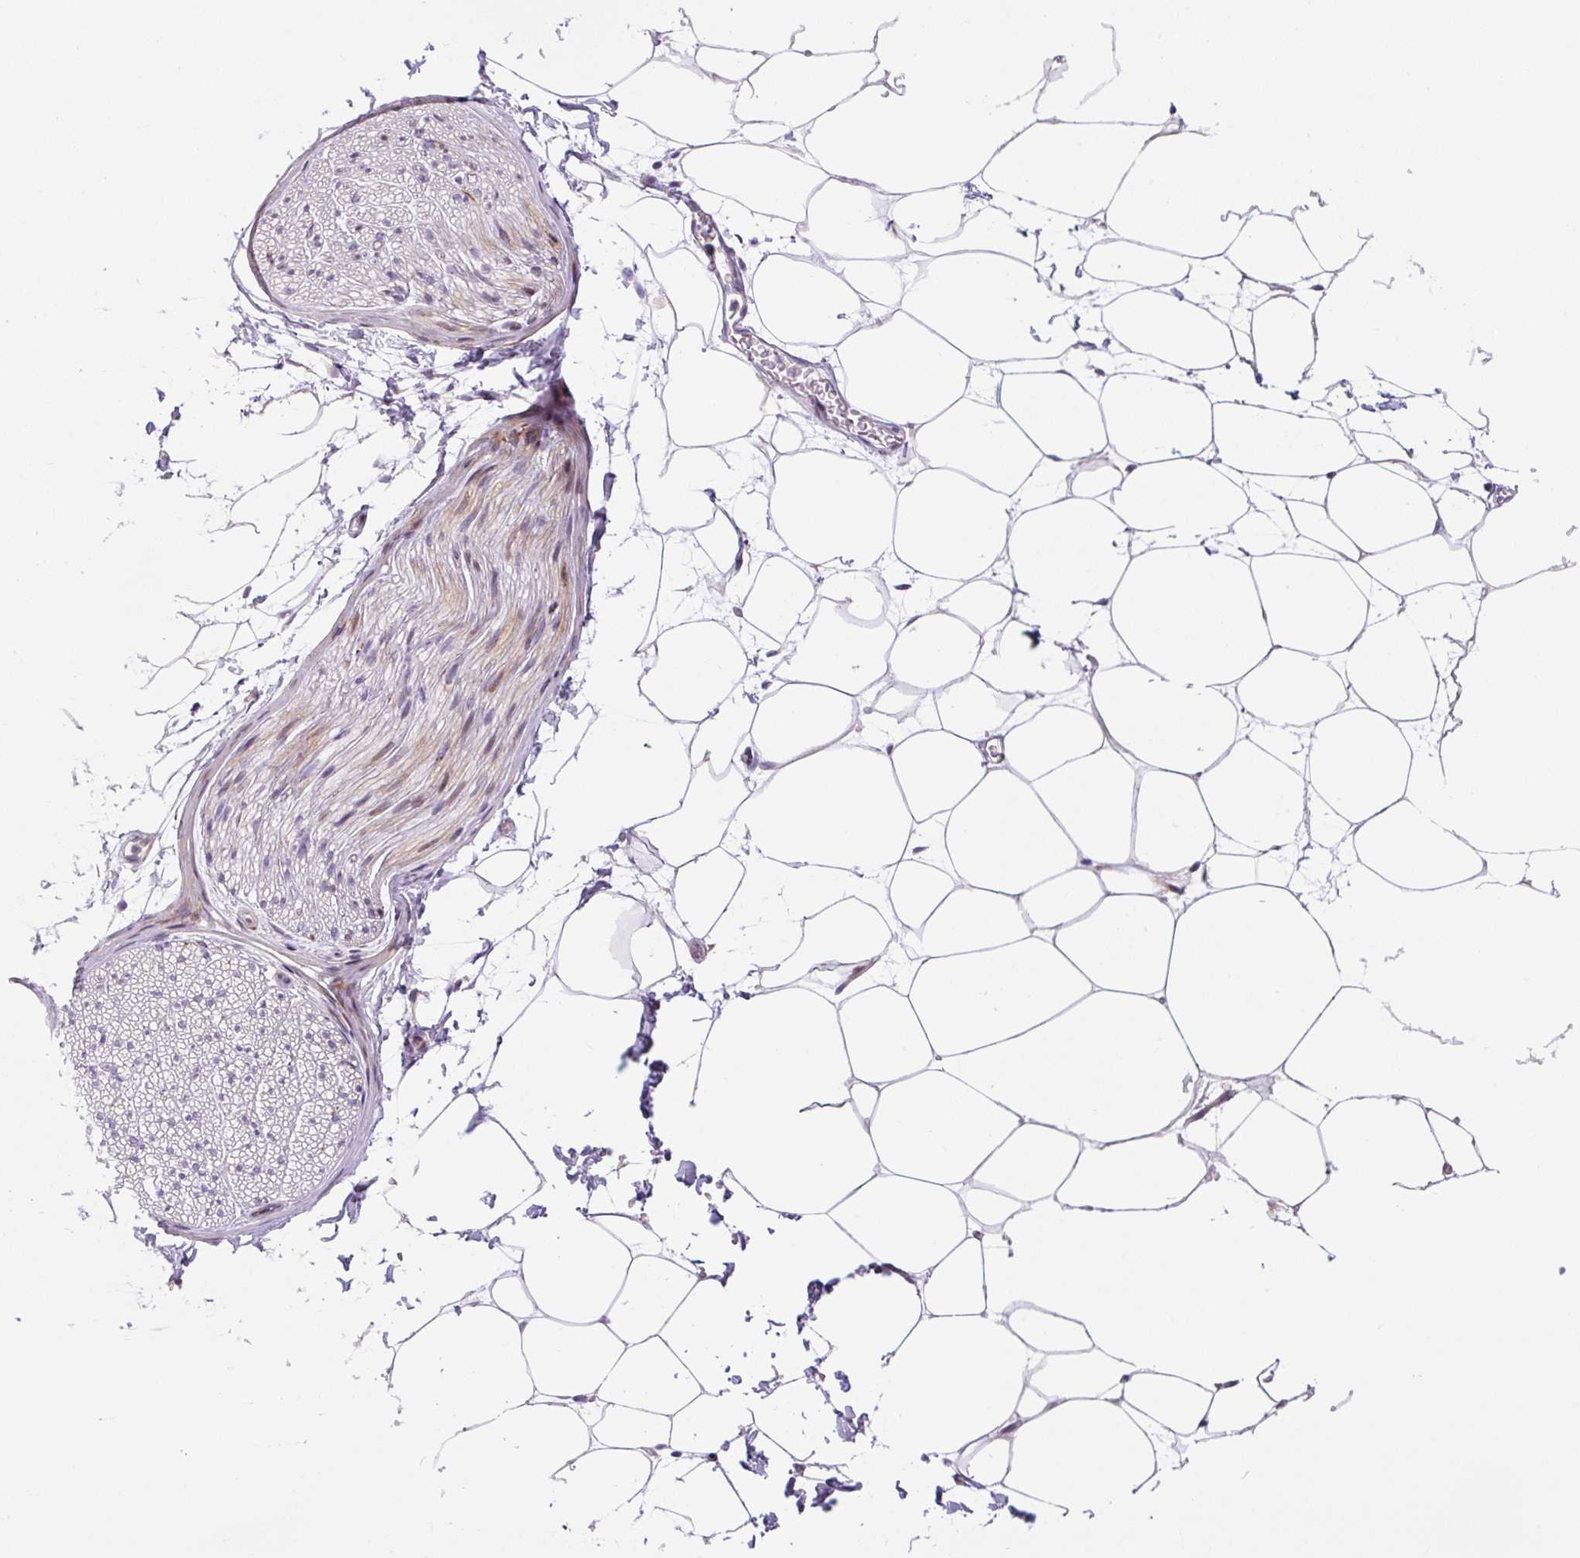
{"staining": {"intensity": "negative", "quantity": "none", "location": "none"}, "tissue": "adipose tissue", "cell_type": "Adipocytes", "image_type": "normal", "snomed": [{"axis": "morphology", "description": "Normal tissue, NOS"}, {"axis": "topography", "description": "Adipose tissue"}, {"axis": "topography", "description": "Vascular tissue"}, {"axis": "topography", "description": "Rectum"}, {"axis": "topography", "description": "Peripheral nerve tissue"}], "caption": "DAB immunohistochemical staining of unremarkable human adipose tissue demonstrates no significant expression in adipocytes.", "gene": "DISP3", "patient": {"sex": "female", "age": 69}}